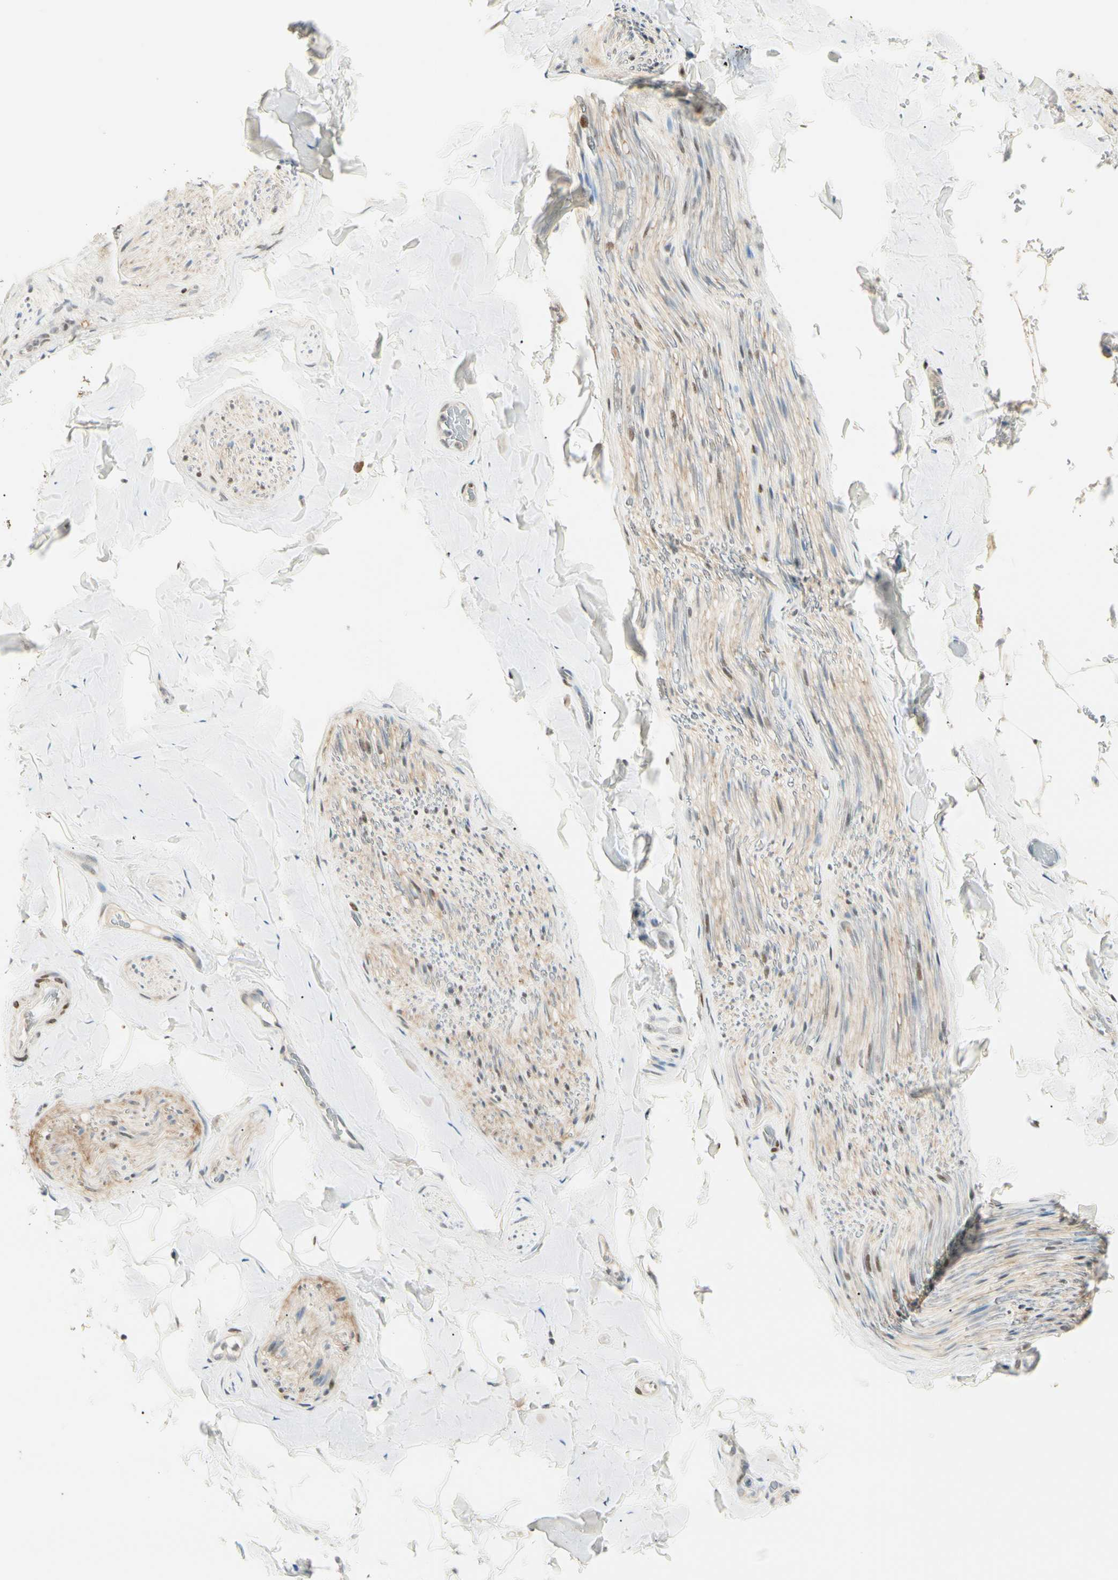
{"staining": {"intensity": "weak", "quantity": "25%-75%", "location": "nuclear"}, "tissue": "adipose tissue", "cell_type": "Adipocytes", "image_type": "normal", "snomed": [{"axis": "morphology", "description": "Normal tissue, NOS"}, {"axis": "topography", "description": "Peripheral nerve tissue"}], "caption": "Adipose tissue was stained to show a protein in brown. There is low levels of weak nuclear staining in about 25%-75% of adipocytes. The protein is shown in brown color, while the nuclei are stained blue.", "gene": "ATXN1", "patient": {"sex": "male", "age": 70}}